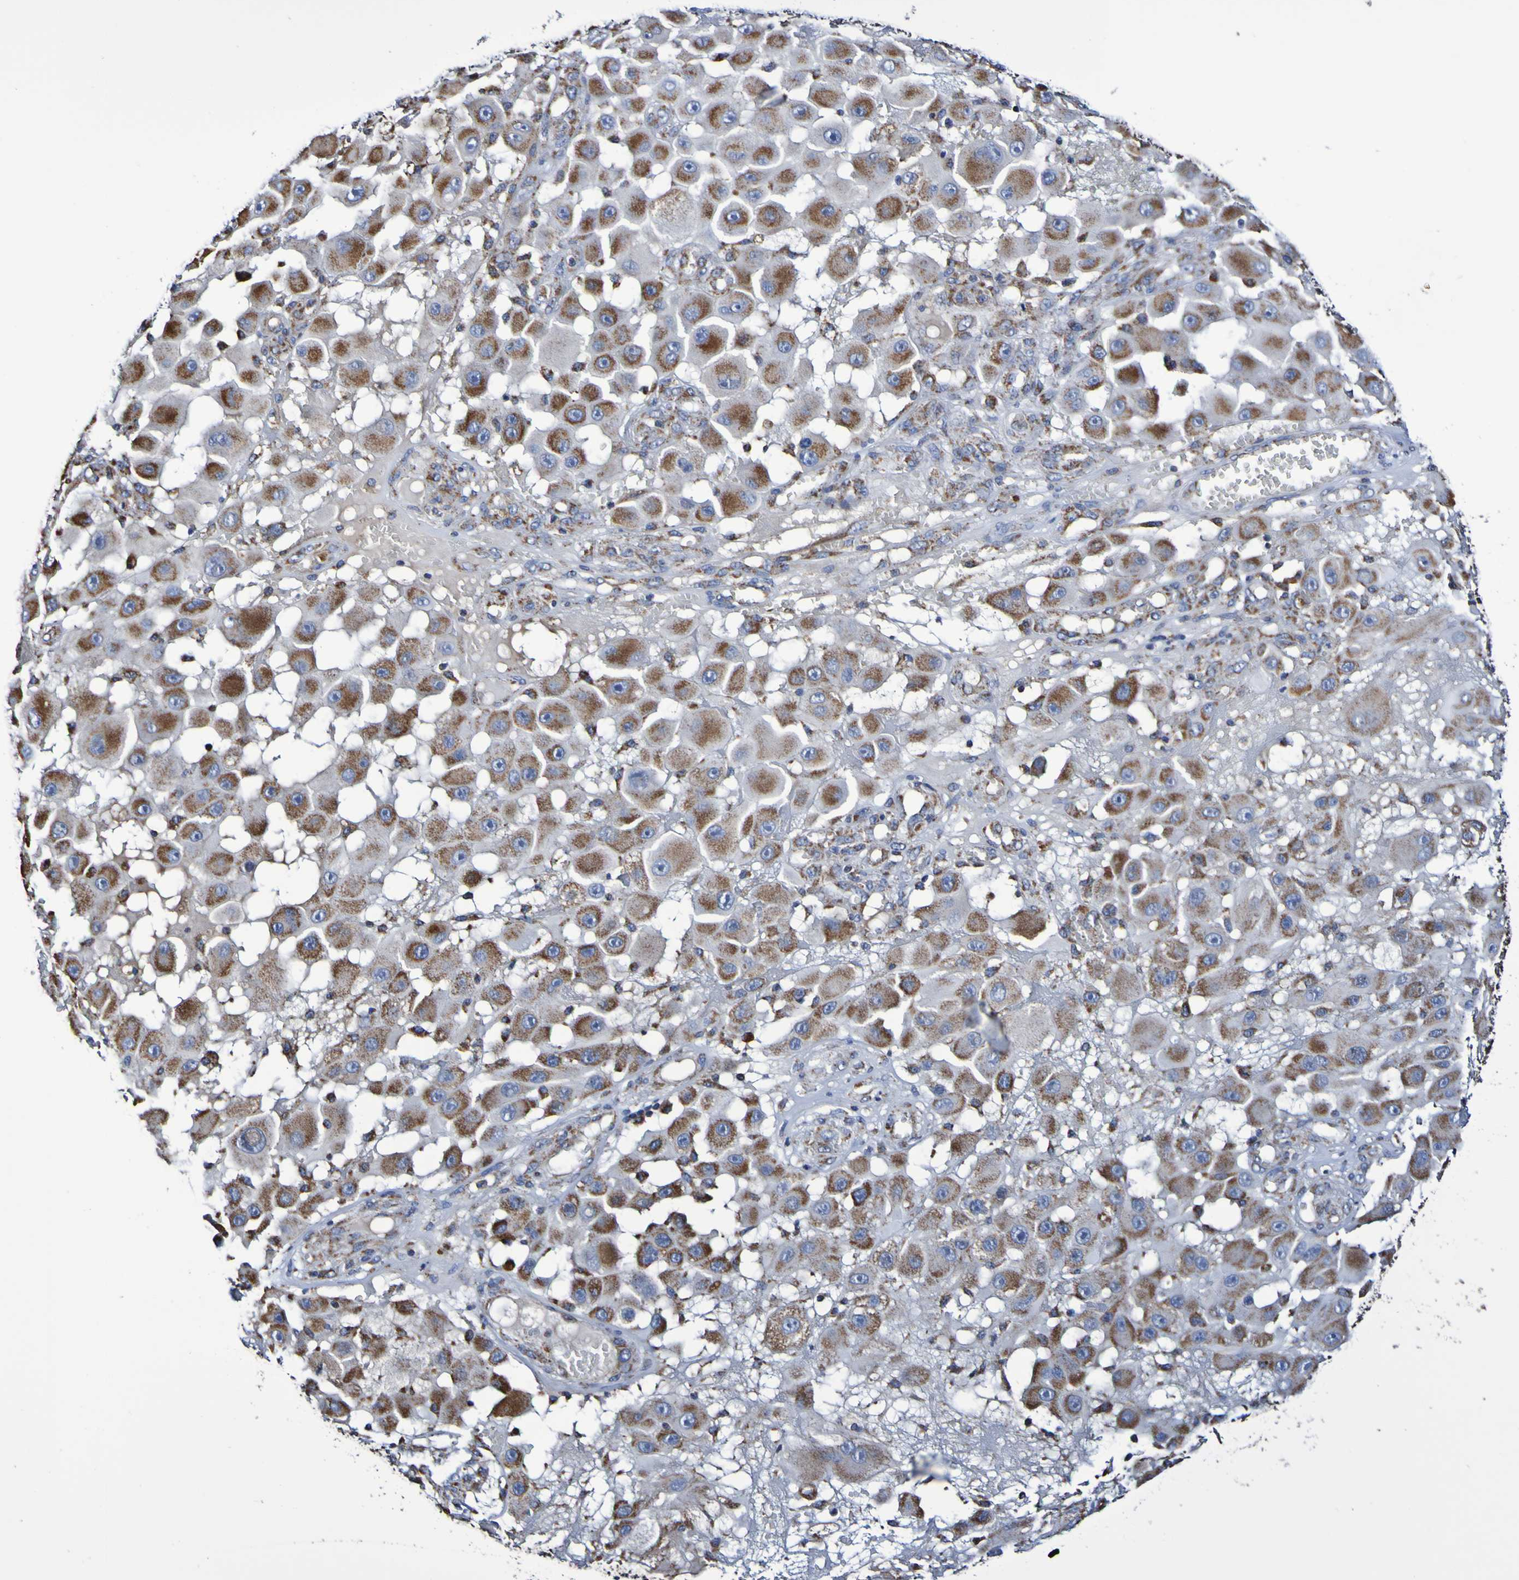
{"staining": {"intensity": "moderate", "quantity": ">75%", "location": "cytoplasmic/membranous"}, "tissue": "melanoma", "cell_type": "Tumor cells", "image_type": "cancer", "snomed": [{"axis": "morphology", "description": "Malignant melanoma, NOS"}, {"axis": "topography", "description": "Skin"}], "caption": "Immunohistochemical staining of human malignant melanoma demonstrates medium levels of moderate cytoplasmic/membranous positivity in about >75% of tumor cells.", "gene": "IL18R1", "patient": {"sex": "female", "age": 81}}